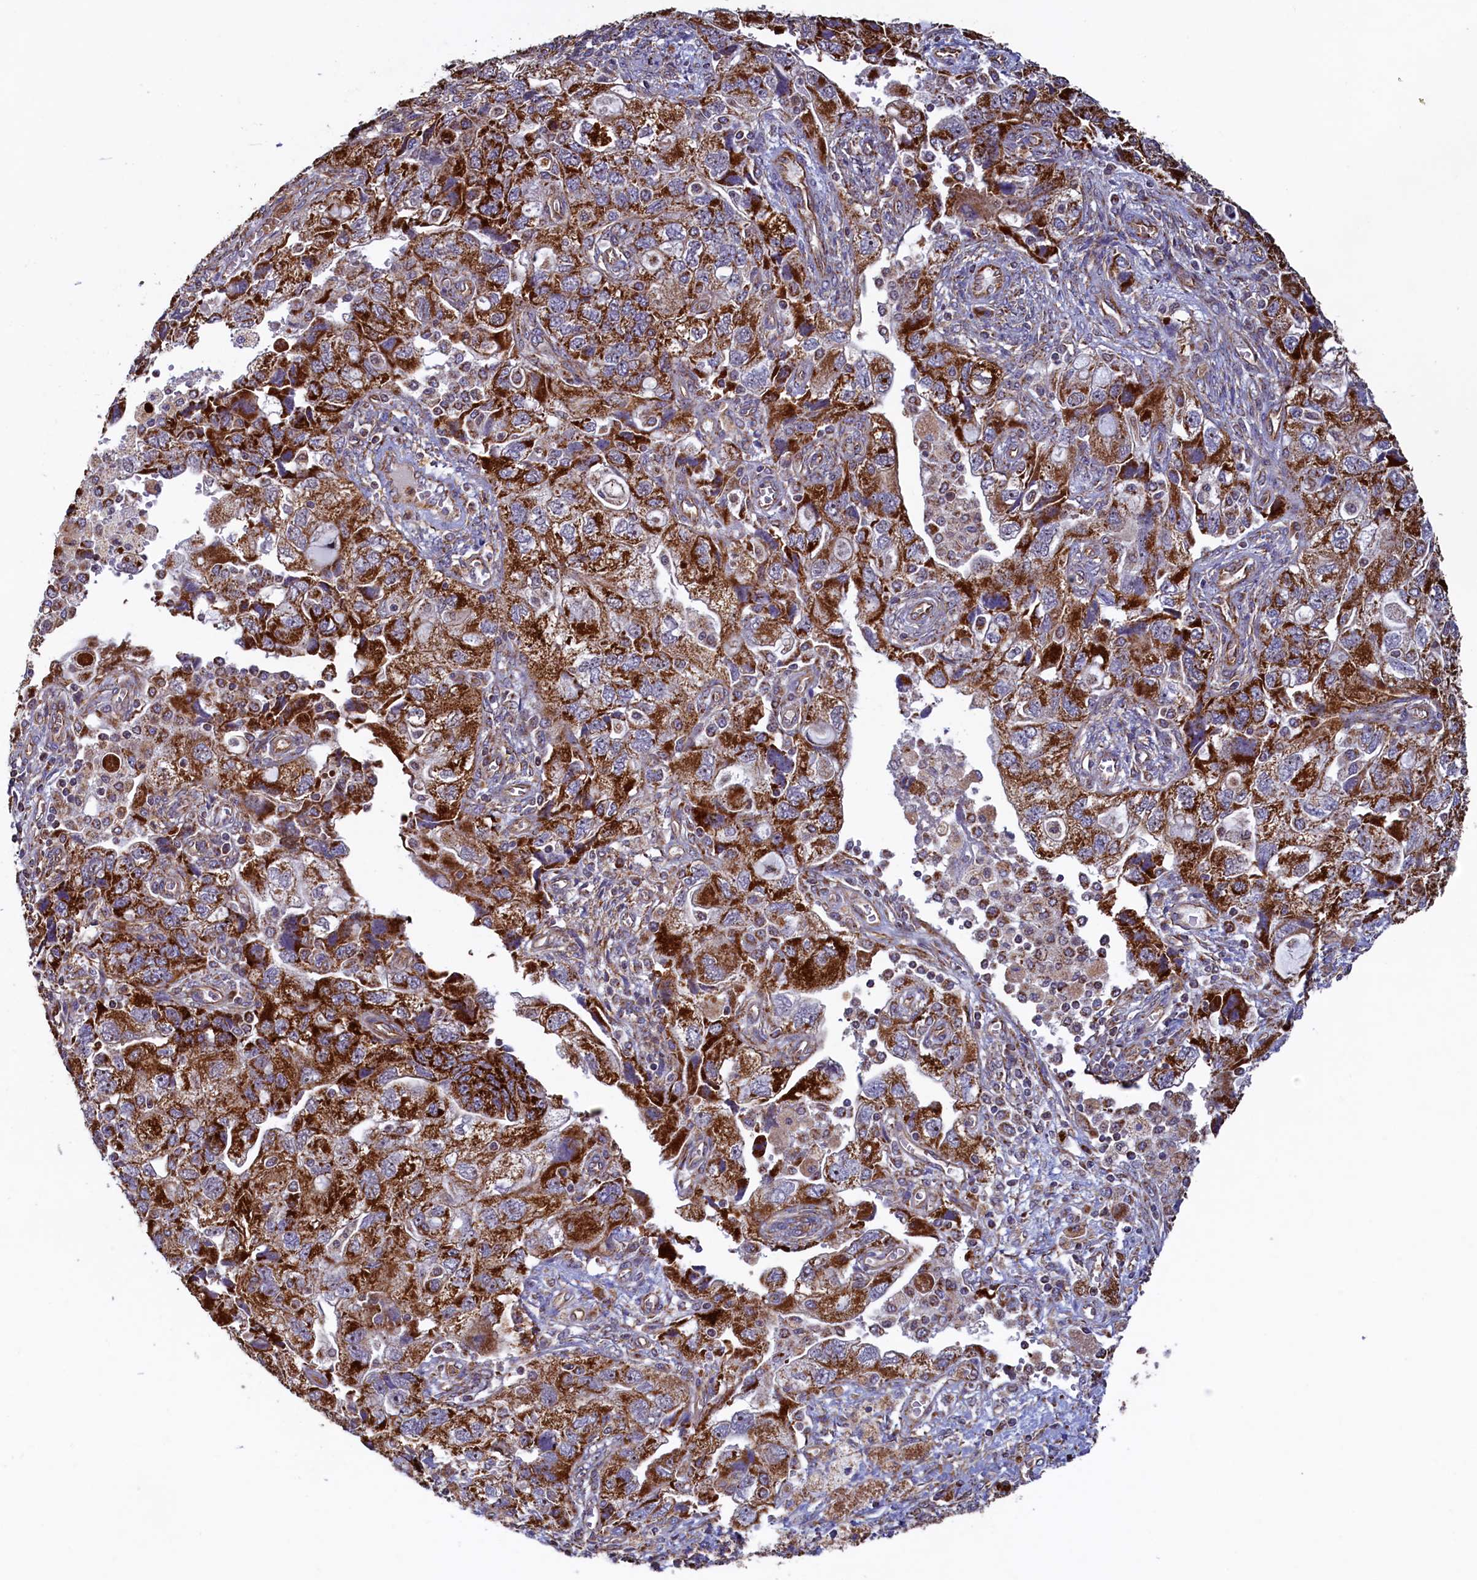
{"staining": {"intensity": "strong", "quantity": ">75%", "location": "cytoplasmic/membranous"}, "tissue": "ovarian cancer", "cell_type": "Tumor cells", "image_type": "cancer", "snomed": [{"axis": "morphology", "description": "Carcinoma, NOS"}, {"axis": "morphology", "description": "Cystadenocarcinoma, serous, NOS"}, {"axis": "topography", "description": "Ovary"}], "caption": "Ovarian cancer (carcinoma) stained for a protein (brown) demonstrates strong cytoplasmic/membranous positive staining in about >75% of tumor cells.", "gene": "UBE3B", "patient": {"sex": "female", "age": 69}}